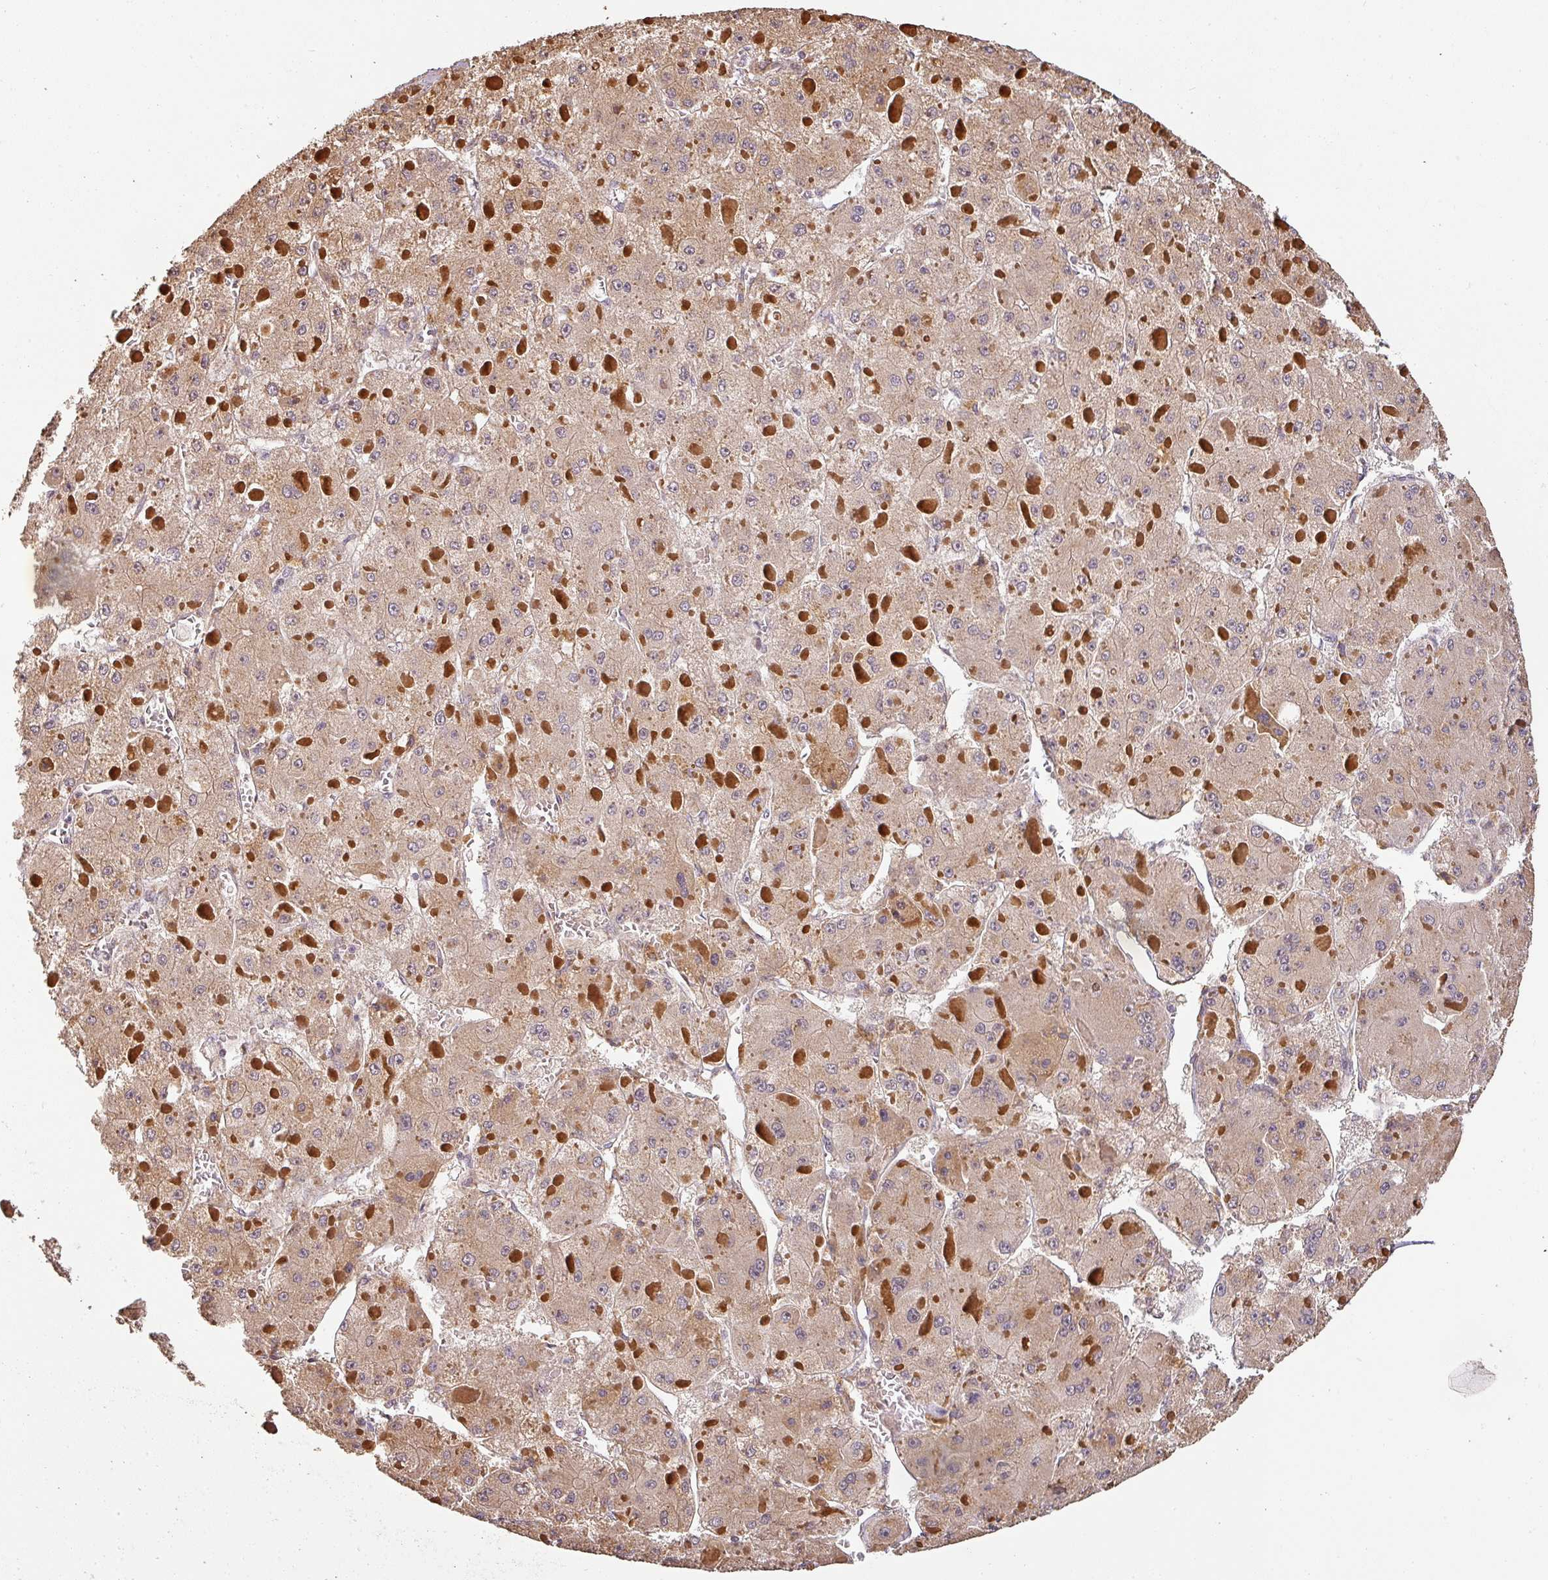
{"staining": {"intensity": "weak", "quantity": "25%-75%", "location": "cytoplasmic/membranous"}, "tissue": "liver cancer", "cell_type": "Tumor cells", "image_type": "cancer", "snomed": [{"axis": "morphology", "description": "Carcinoma, Hepatocellular, NOS"}, {"axis": "topography", "description": "Liver"}], "caption": "Liver hepatocellular carcinoma stained with DAB immunohistochemistry (IHC) shows low levels of weak cytoplasmic/membranous positivity in about 25%-75% of tumor cells.", "gene": "BPIFB3", "patient": {"sex": "female", "age": 73}}